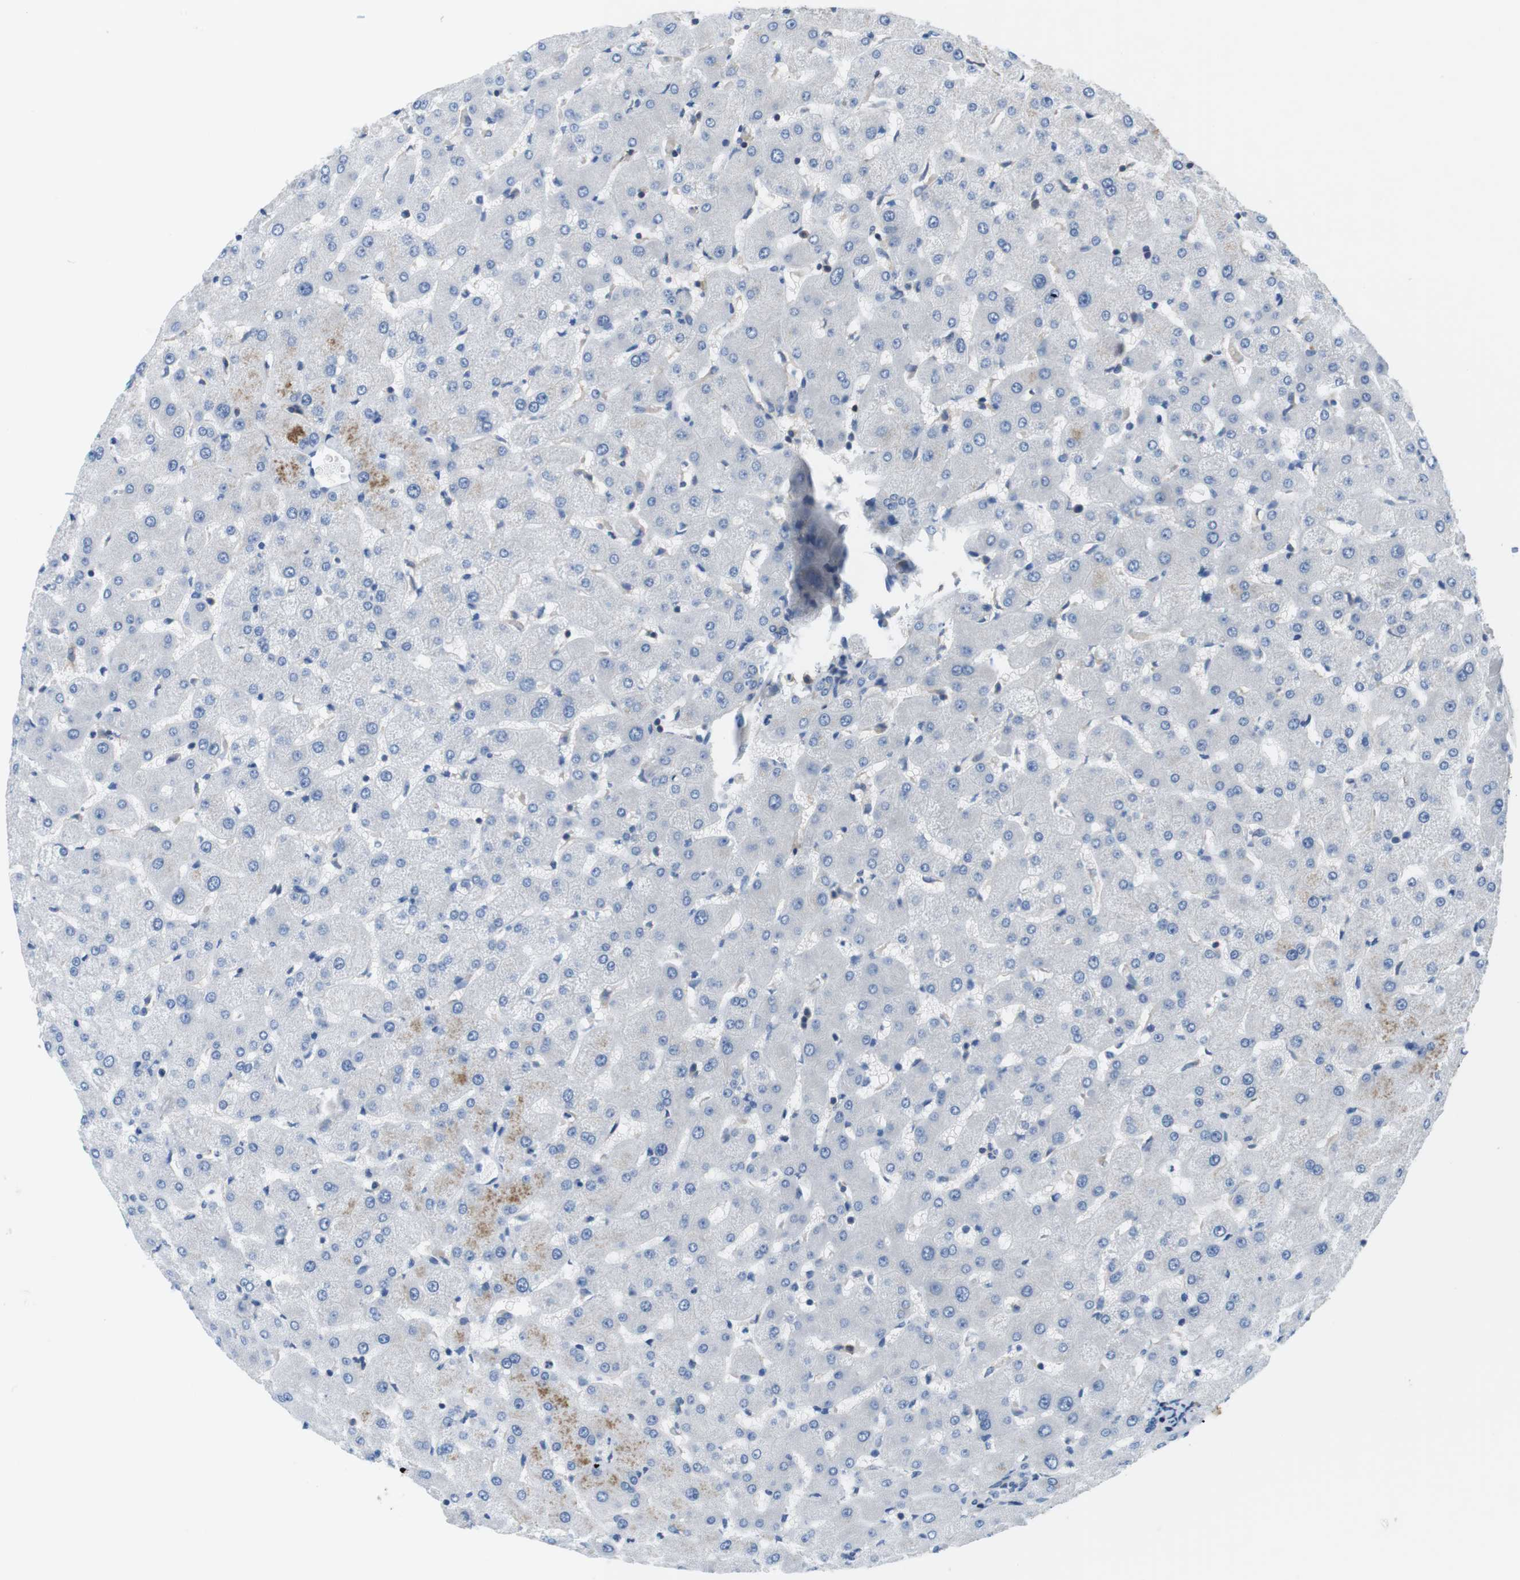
{"staining": {"intensity": "negative", "quantity": "none", "location": "none"}, "tissue": "liver", "cell_type": "Cholangiocytes", "image_type": "normal", "snomed": [{"axis": "morphology", "description": "Normal tissue, NOS"}, {"axis": "topography", "description": "Liver"}], "caption": "Immunohistochemistry image of unremarkable liver stained for a protein (brown), which displays no positivity in cholangiocytes. The staining is performed using DAB (3,3'-diaminobenzidine) brown chromogen with nuclei counter-stained in using hematoxylin.", "gene": "DCLK1", "patient": {"sex": "female", "age": 63}}